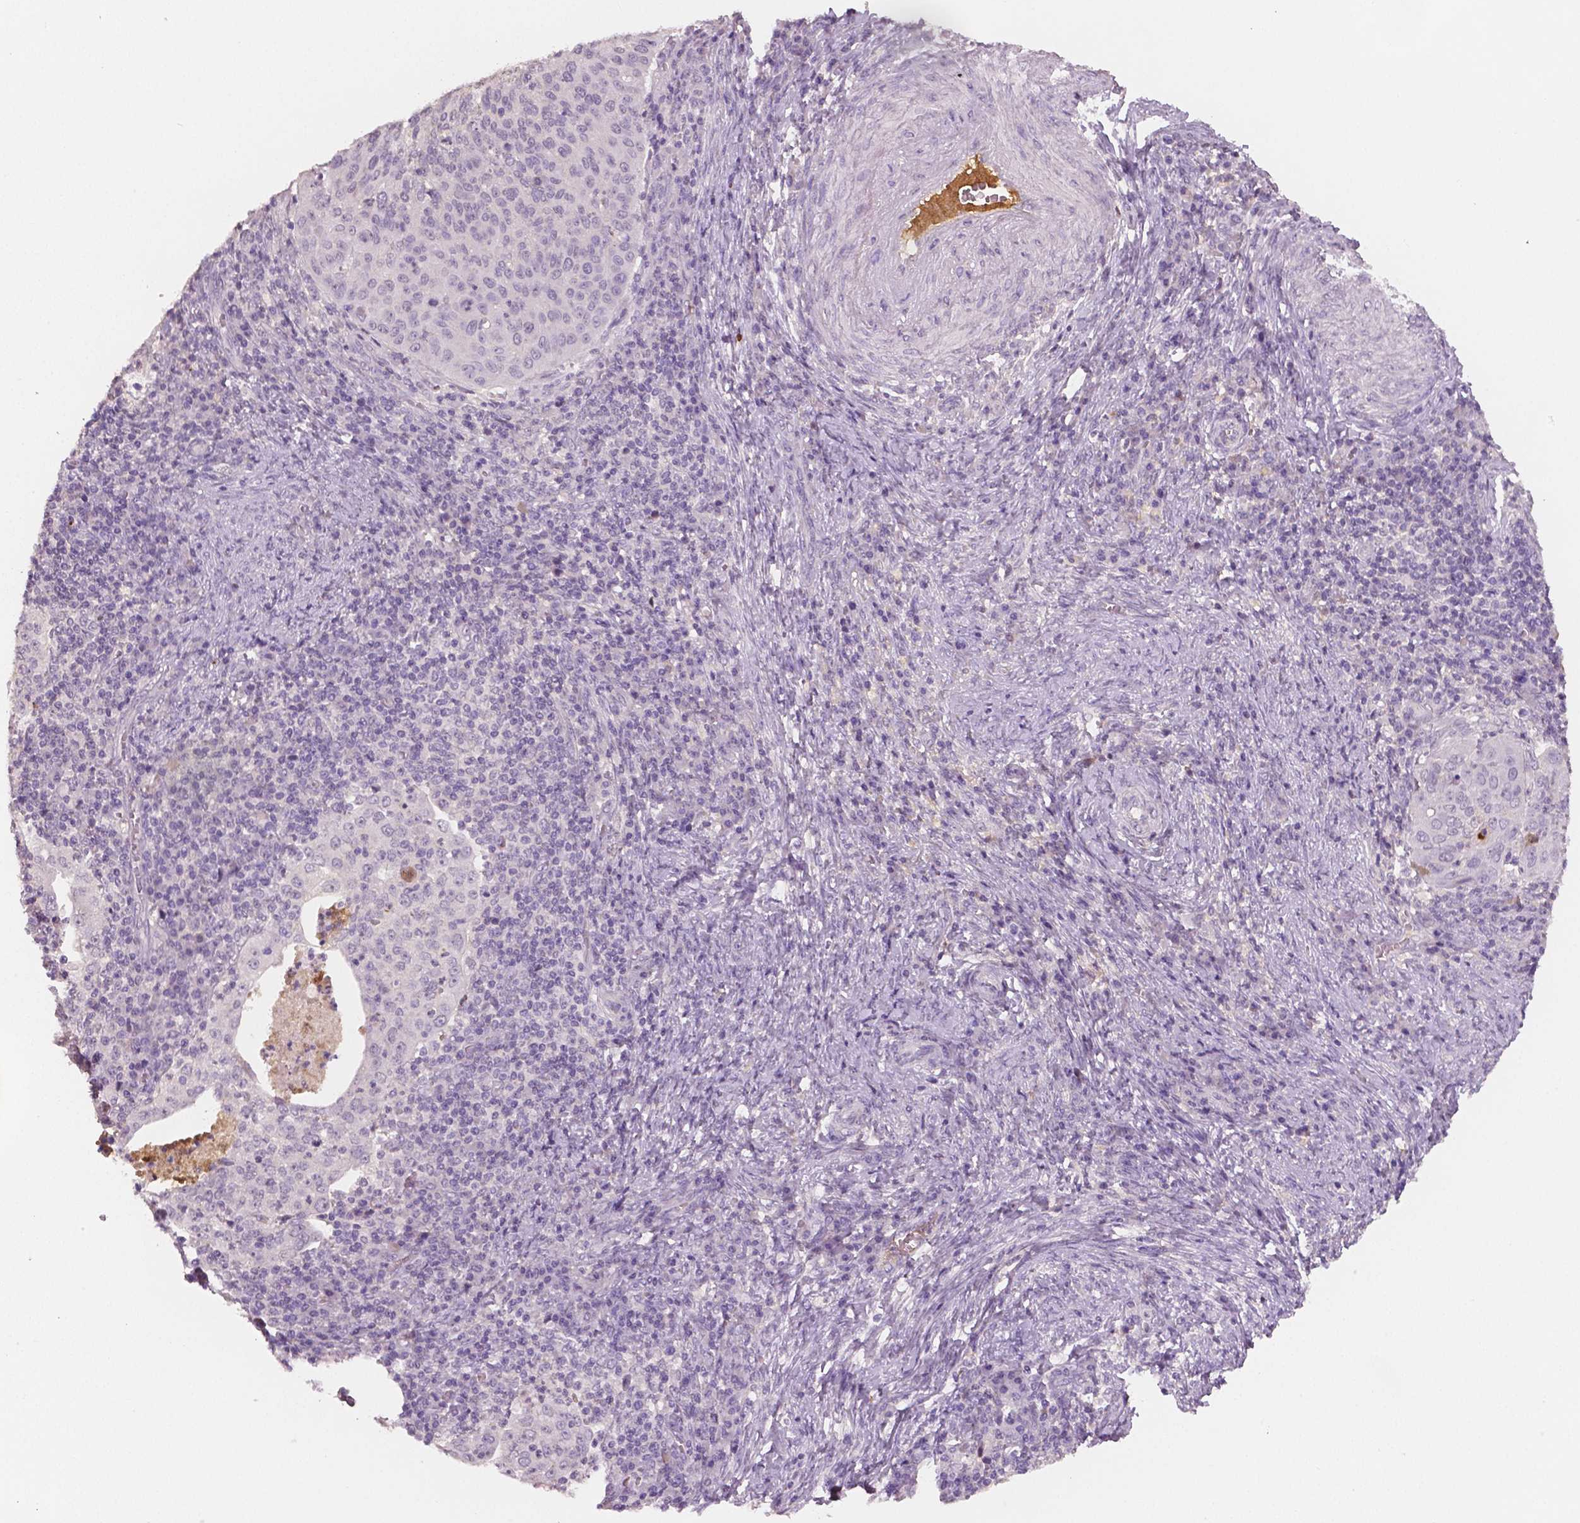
{"staining": {"intensity": "negative", "quantity": "none", "location": "none"}, "tissue": "cervical cancer", "cell_type": "Tumor cells", "image_type": "cancer", "snomed": [{"axis": "morphology", "description": "Squamous cell carcinoma, NOS"}, {"axis": "topography", "description": "Cervix"}], "caption": "Squamous cell carcinoma (cervical) was stained to show a protein in brown. There is no significant staining in tumor cells.", "gene": "APOA4", "patient": {"sex": "female", "age": 39}}